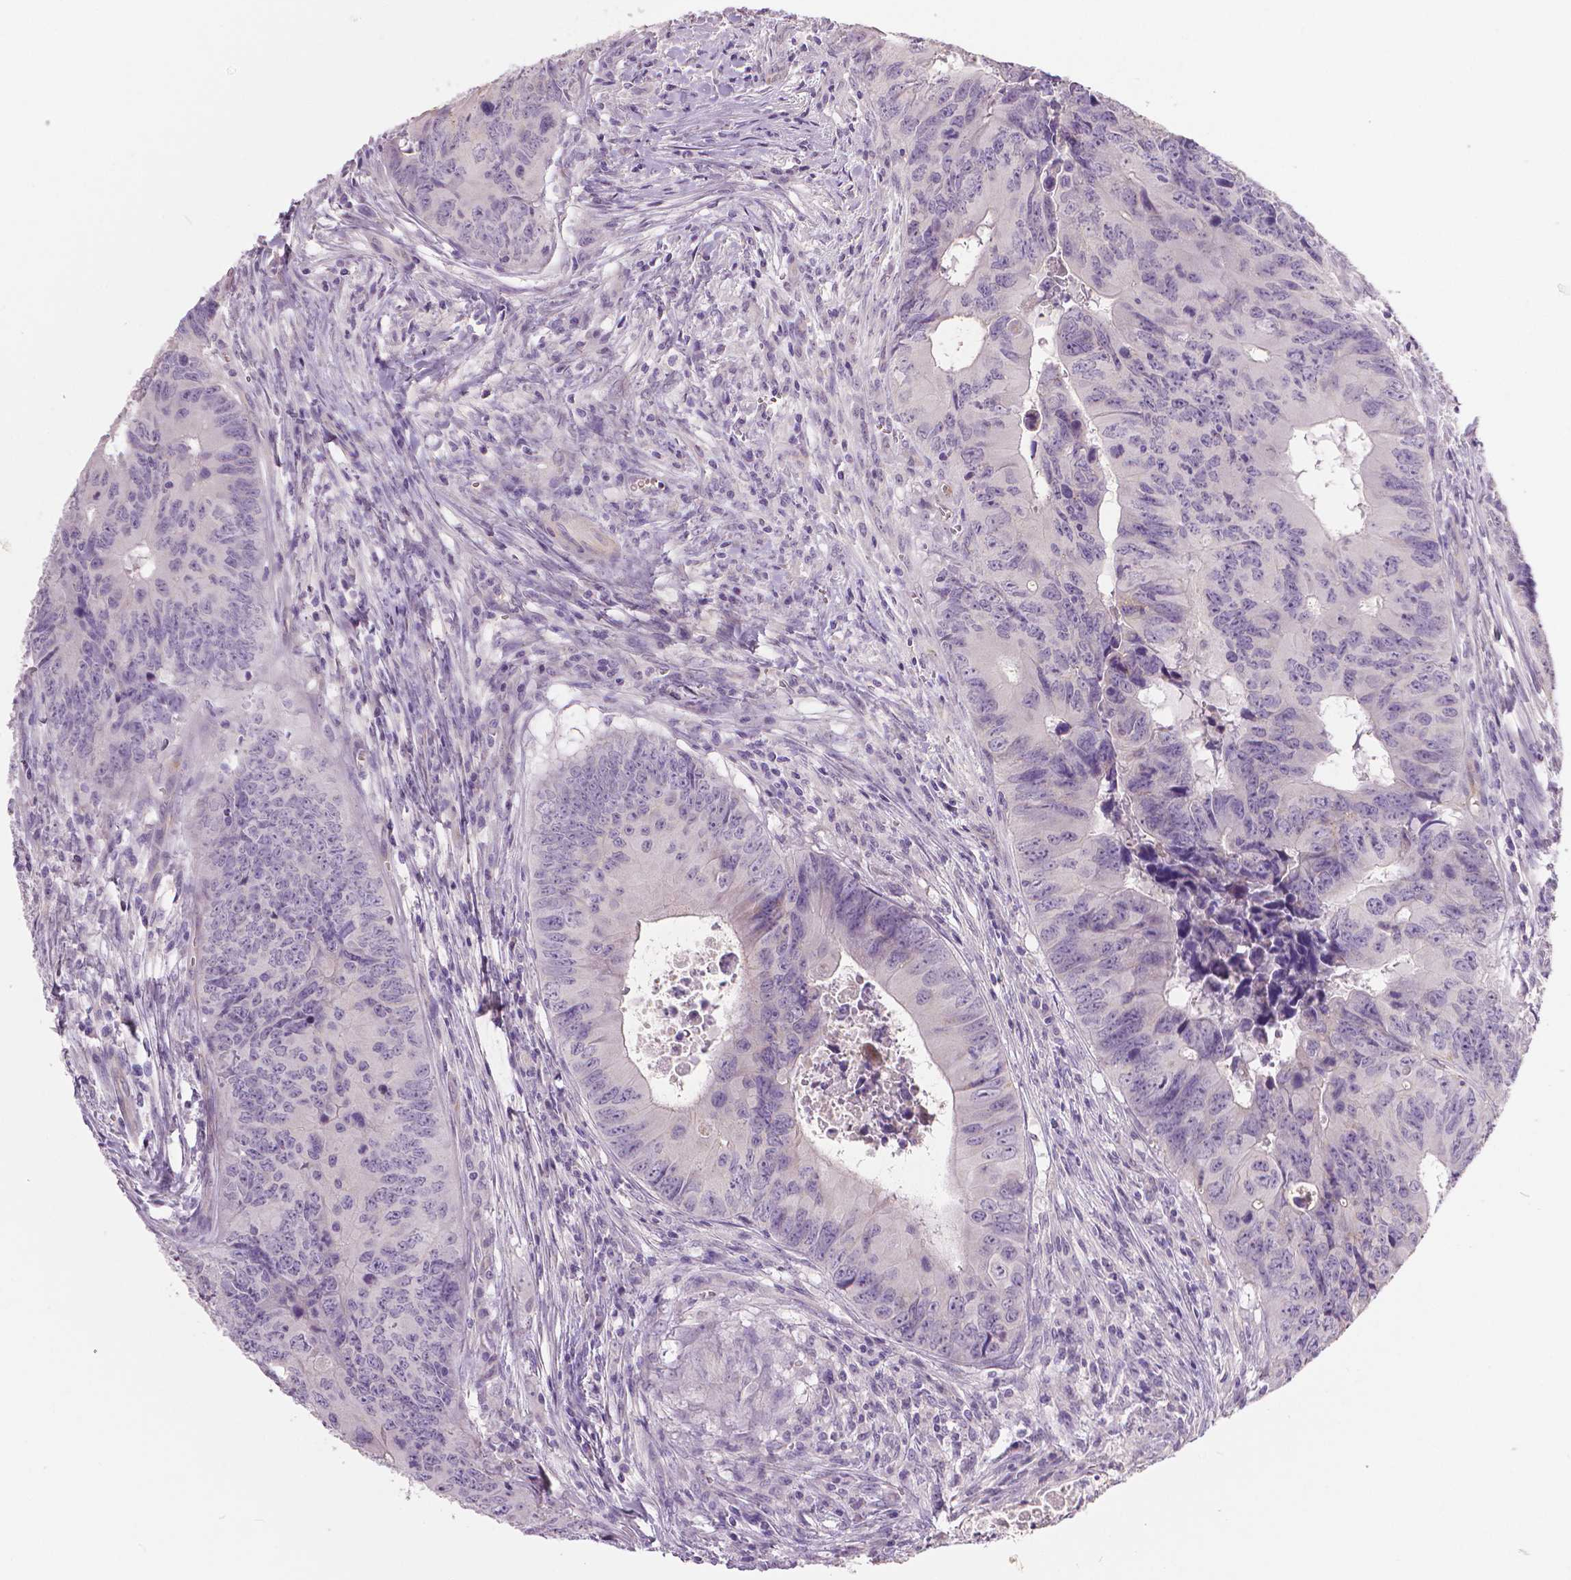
{"staining": {"intensity": "negative", "quantity": "none", "location": "none"}, "tissue": "colorectal cancer", "cell_type": "Tumor cells", "image_type": "cancer", "snomed": [{"axis": "morphology", "description": "Adenocarcinoma, NOS"}, {"axis": "topography", "description": "Colon"}], "caption": "A high-resolution image shows IHC staining of adenocarcinoma (colorectal), which reveals no significant expression in tumor cells. Nuclei are stained in blue.", "gene": "FLT1", "patient": {"sex": "female", "age": 82}}